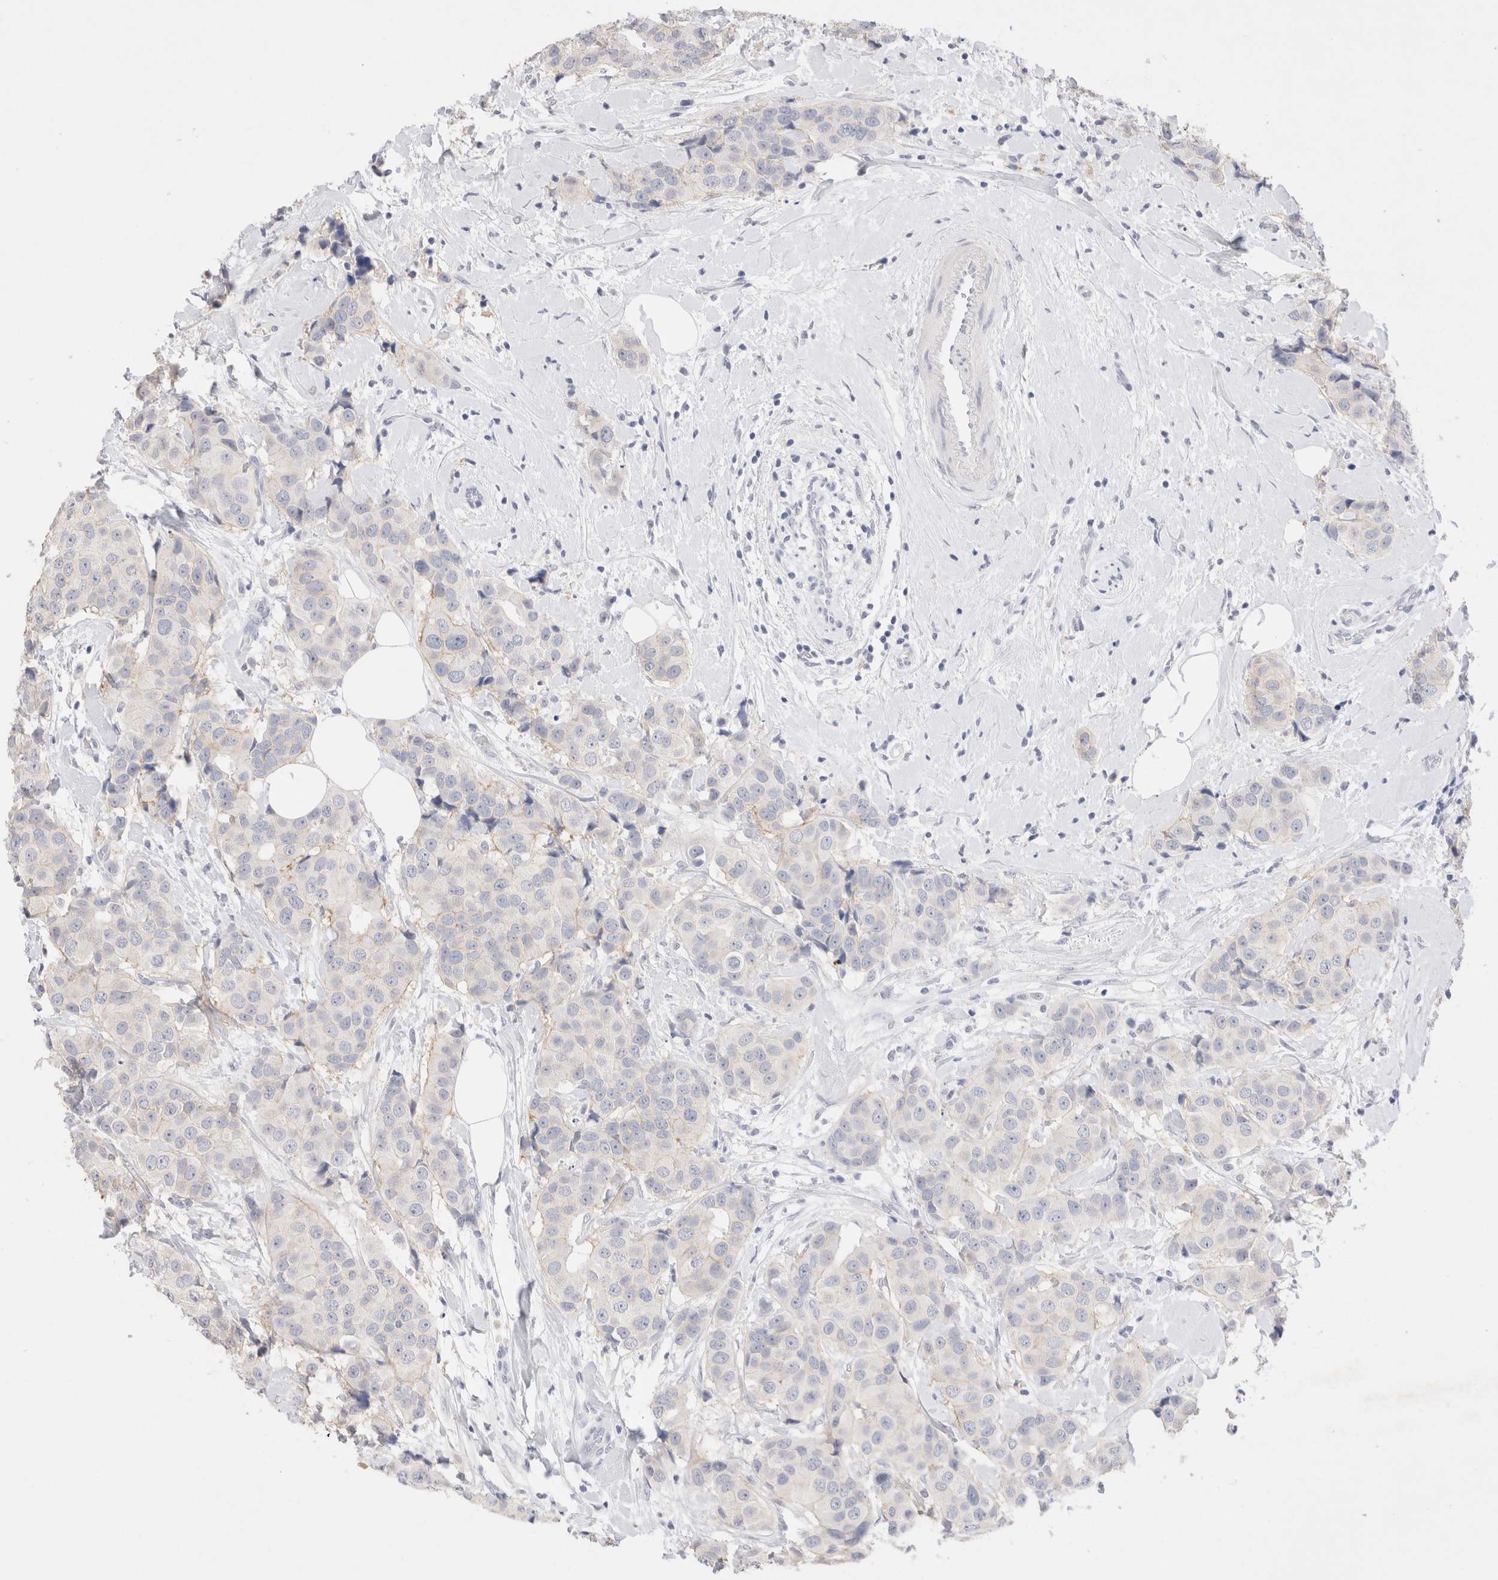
{"staining": {"intensity": "negative", "quantity": "none", "location": "none"}, "tissue": "breast cancer", "cell_type": "Tumor cells", "image_type": "cancer", "snomed": [{"axis": "morphology", "description": "Normal tissue, NOS"}, {"axis": "morphology", "description": "Duct carcinoma"}, {"axis": "topography", "description": "Breast"}], "caption": "There is no significant expression in tumor cells of breast cancer (infiltrating ductal carcinoma).", "gene": "EPCAM", "patient": {"sex": "female", "age": 39}}